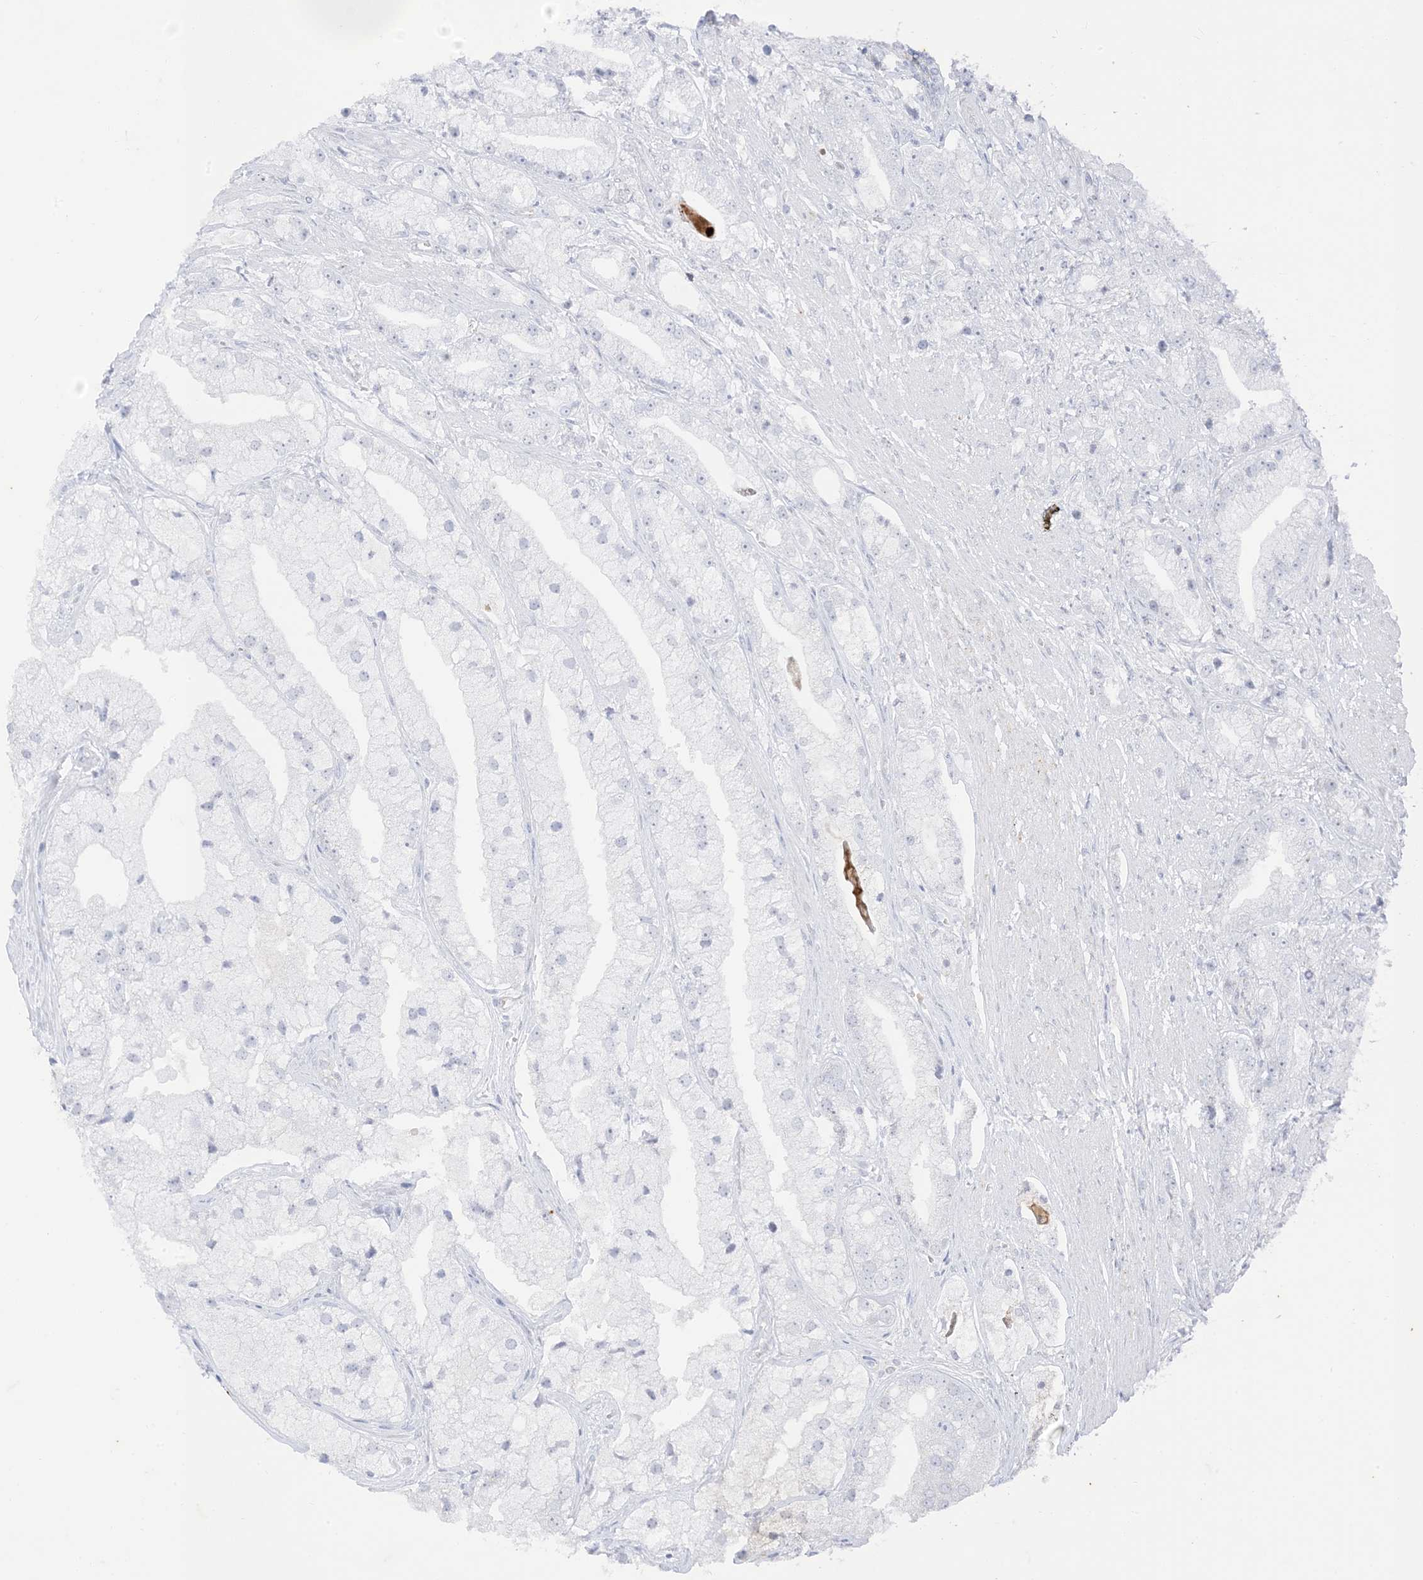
{"staining": {"intensity": "negative", "quantity": "none", "location": "none"}, "tissue": "prostate cancer", "cell_type": "Tumor cells", "image_type": "cancer", "snomed": [{"axis": "morphology", "description": "Adenocarcinoma, High grade"}, {"axis": "topography", "description": "Prostate"}], "caption": "The image exhibits no significant staining in tumor cells of prostate cancer.", "gene": "RAC1", "patient": {"sex": "male", "age": 50}}